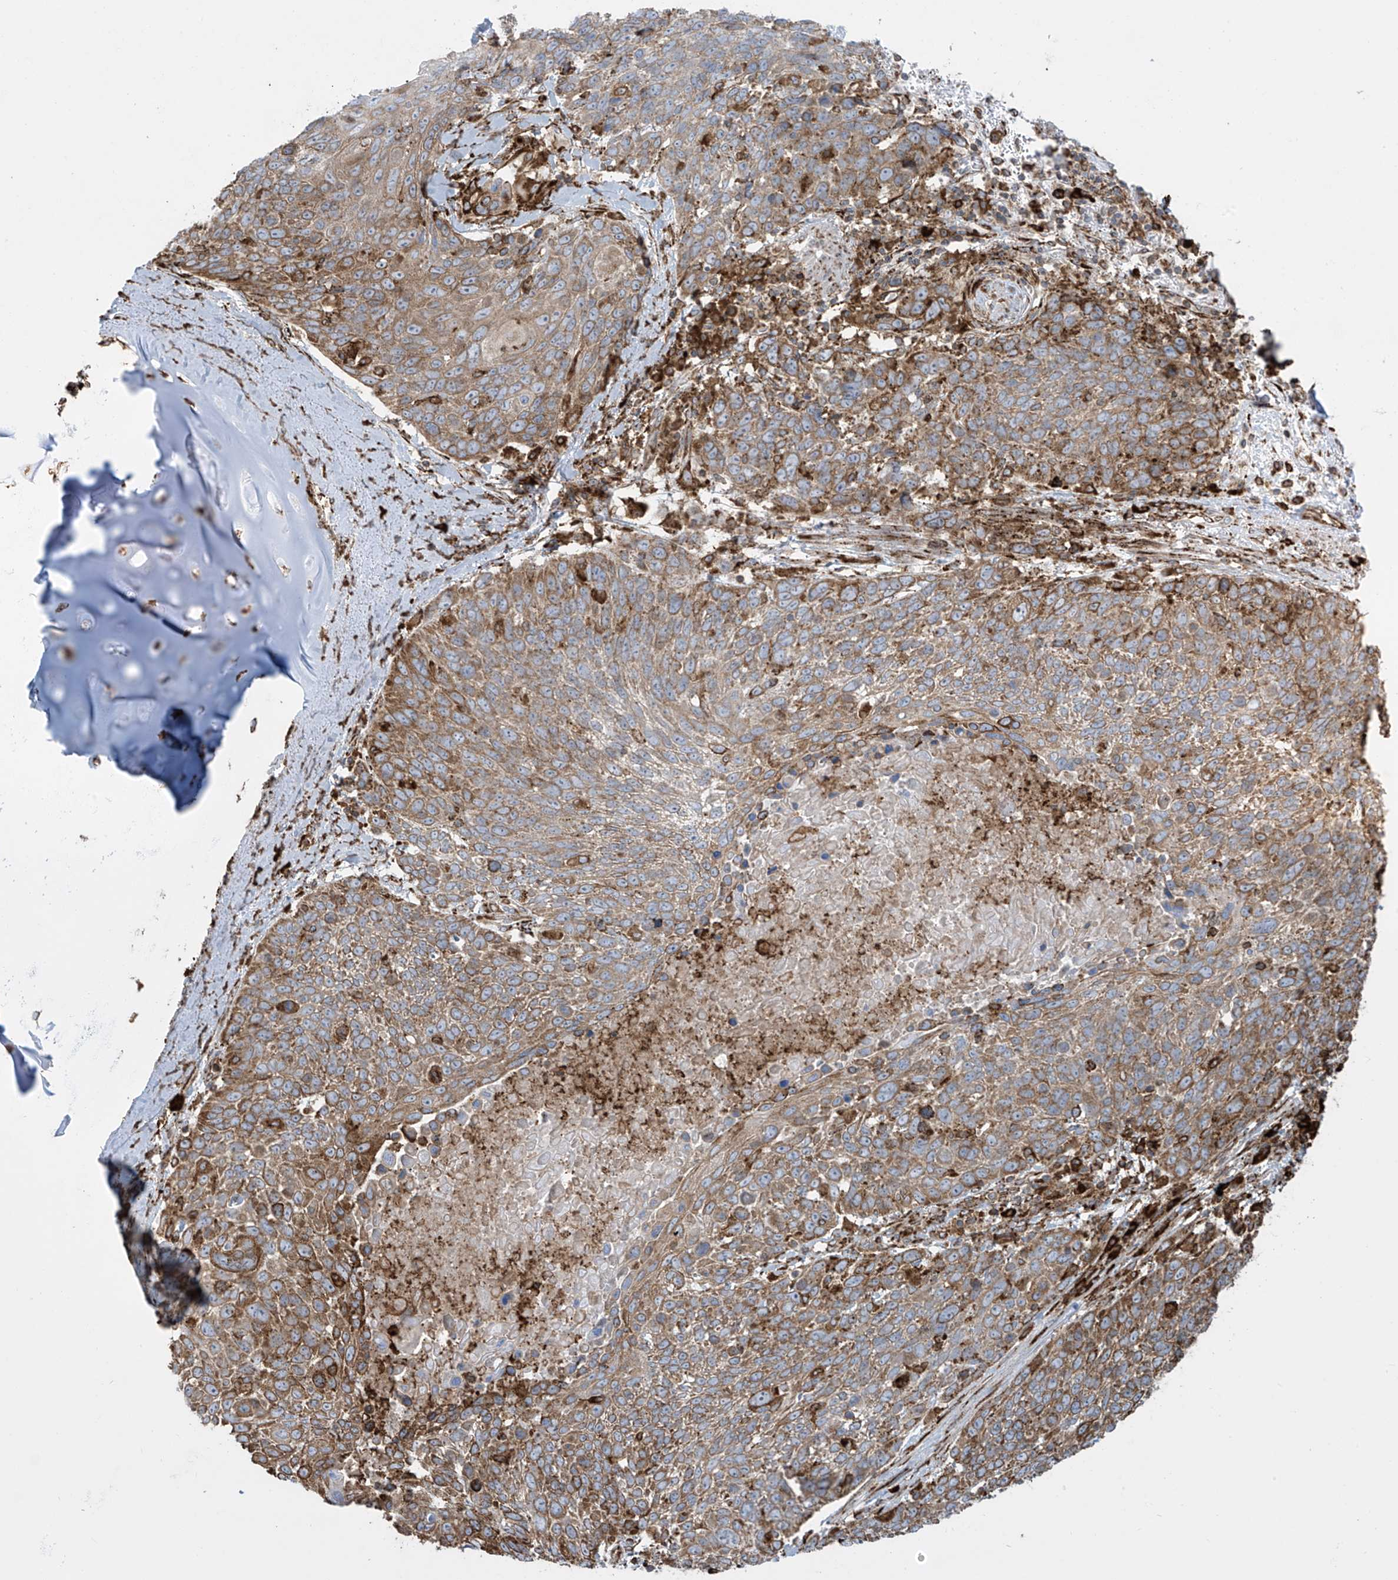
{"staining": {"intensity": "moderate", "quantity": ">75%", "location": "cytoplasmic/membranous"}, "tissue": "lung cancer", "cell_type": "Tumor cells", "image_type": "cancer", "snomed": [{"axis": "morphology", "description": "Squamous cell carcinoma, NOS"}, {"axis": "topography", "description": "Lung"}], "caption": "Immunohistochemical staining of squamous cell carcinoma (lung) displays moderate cytoplasmic/membranous protein expression in about >75% of tumor cells.", "gene": "MX1", "patient": {"sex": "male", "age": 66}}